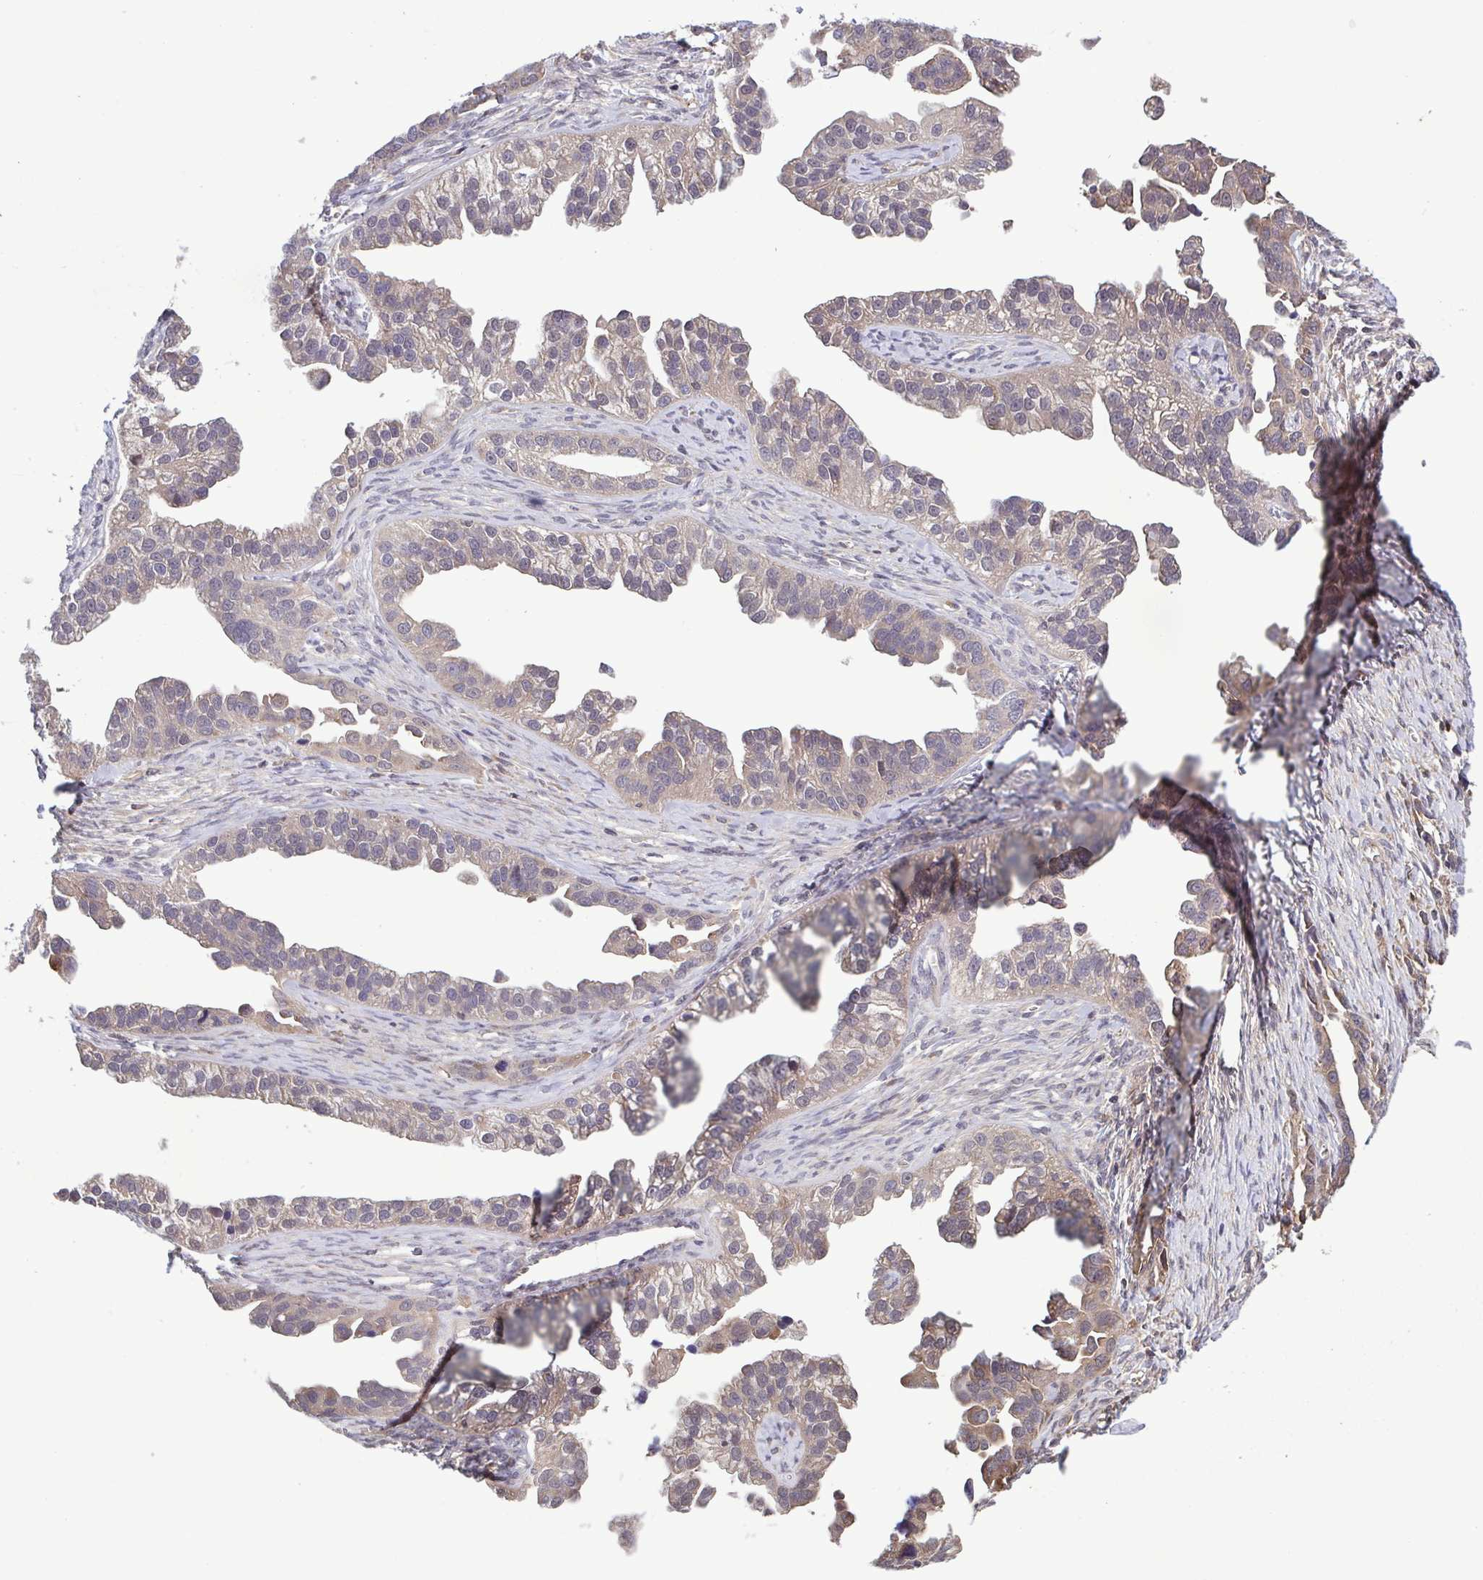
{"staining": {"intensity": "weak", "quantity": "<25%", "location": "cytoplasmic/membranous"}, "tissue": "ovarian cancer", "cell_type": "Tumor cells", "image_type": "cancer", "snomed": [{"axis": "morphology", "description": "Cystadenocarcinoma, serous, NOS"}, {"axis": "topography", "description": "Ovary"}], "caption": "A micrograph of ovarian cancer stained for a protein exhibits no brown staining in tumor cells. (Stains: DAB (3,3'-diaminobenzidine) immunohistochemistry with hematoxylin counter stain, Microscopy: brightfield microscopy at high magnification).", "gene": "ZNF200", "patient": {"sex": "female", "age": 75}}